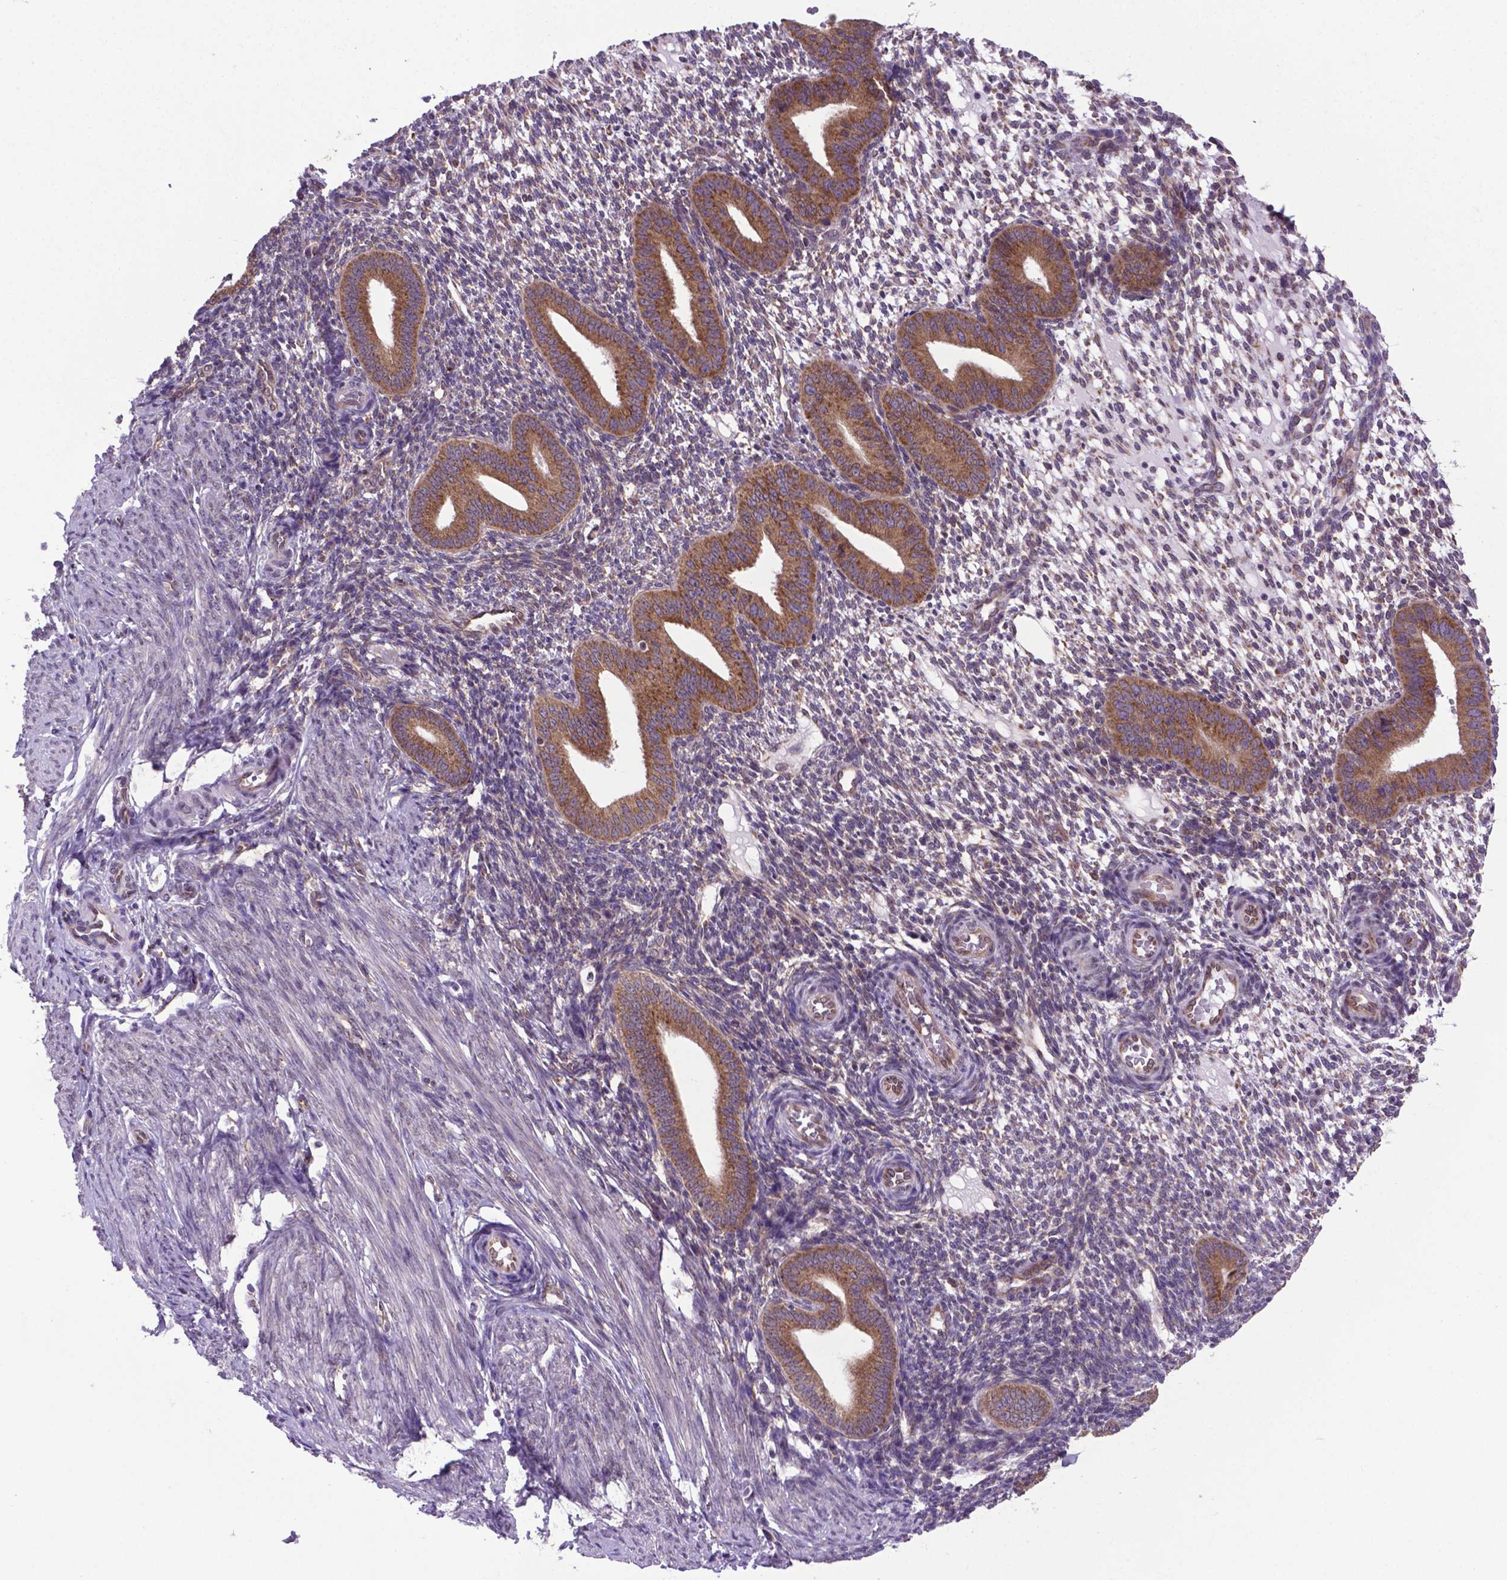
{"staining": {"intensity": "negative", "quantity": "none", "location": "none"}, "tissue": "endometrium", "cell_type": "Cells in endometrial stroma", "image_type": "normal", "snomed": [{"axis": "morphology", "description": "Normal tissue, NOS"}, {"axis": "topography", "description": "Endometrium"}], "caption": "This is an immunohistochemistry histopathology image of unremarkable endometrium. There is no expression in cells in endometrial stroma.", "gene": "ENSG00000269590", "patient": {"sex": "female", "age": 40}}